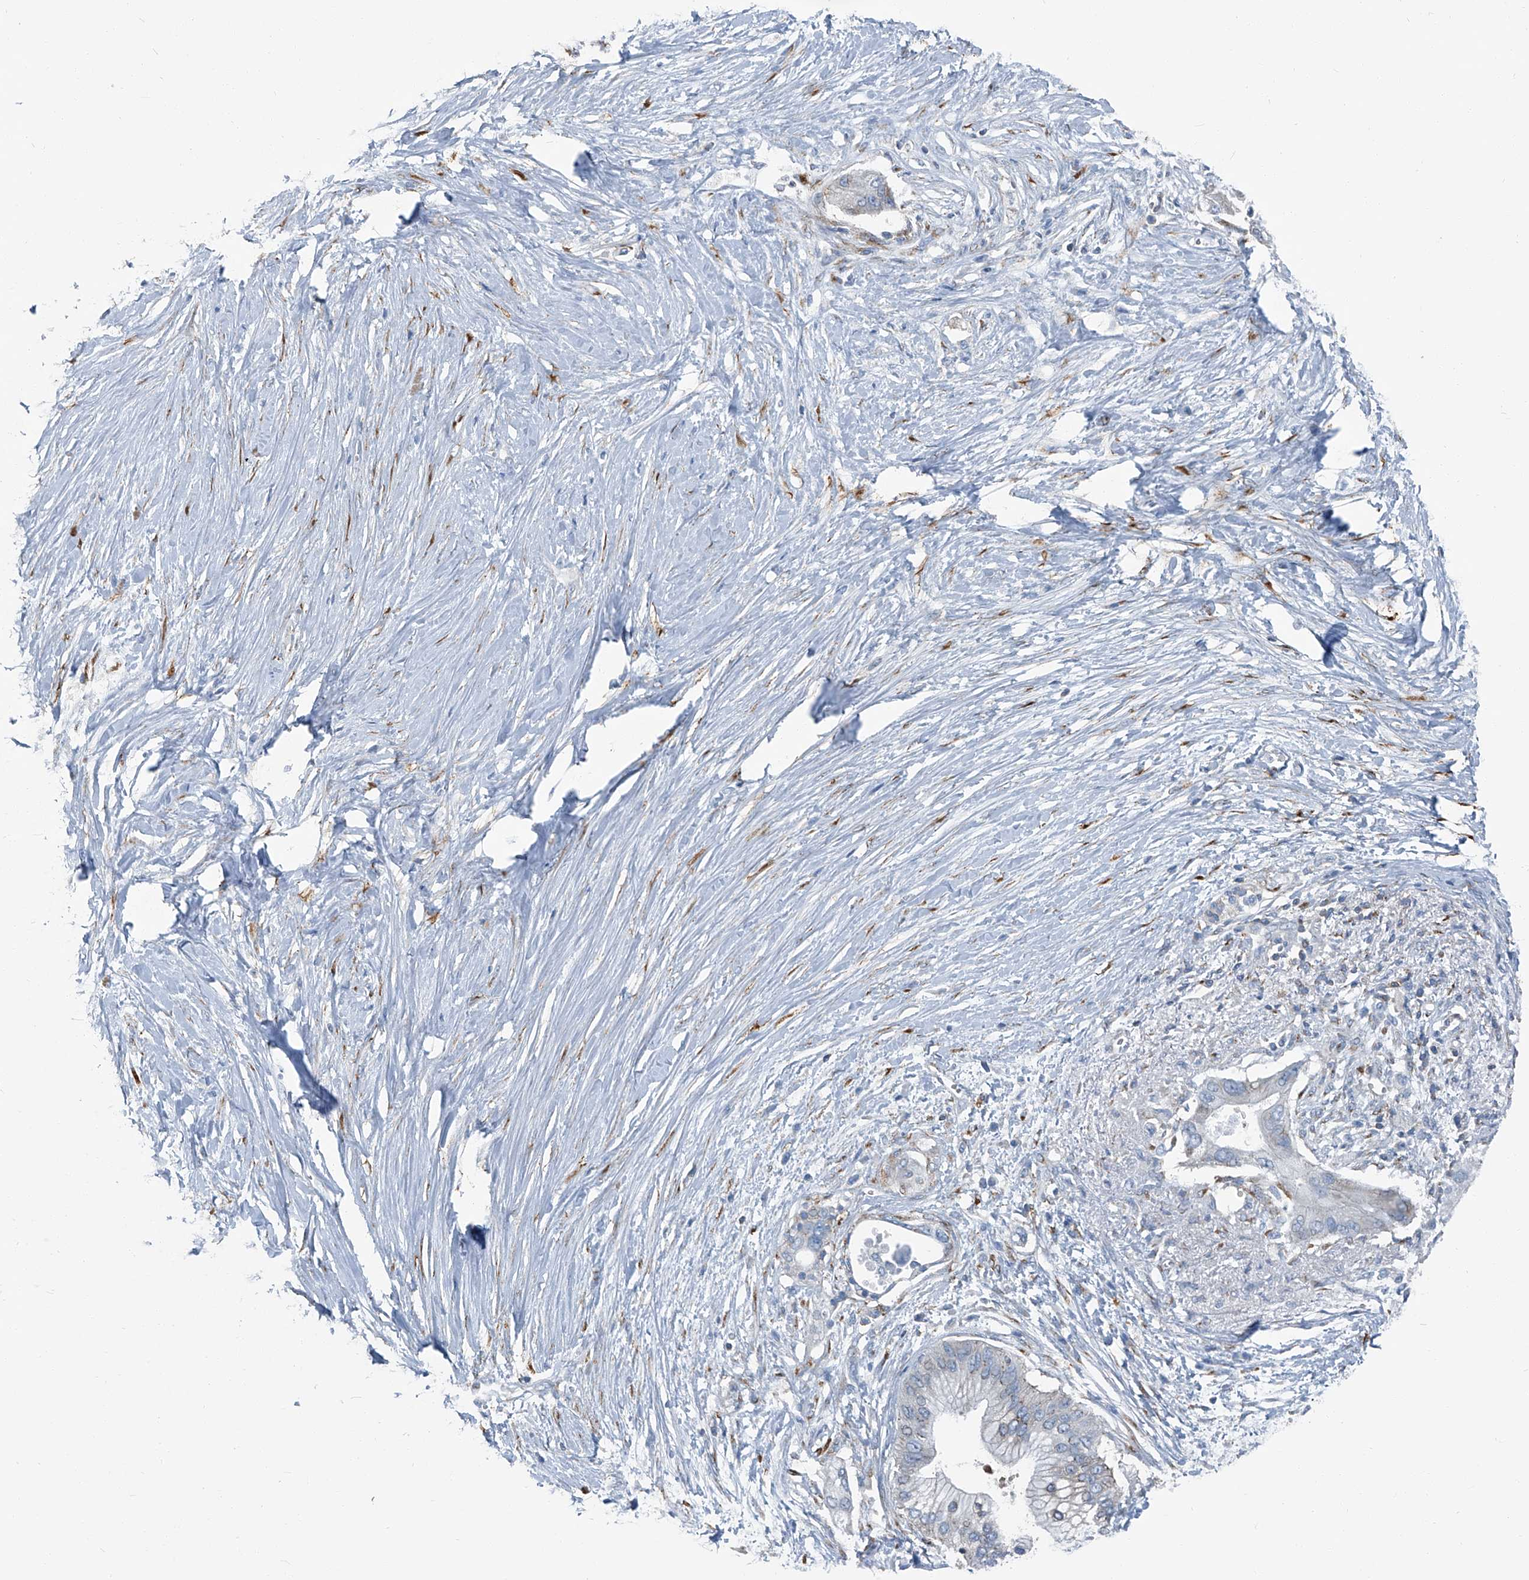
{"staining": {"intensity": "negative", "quantity": "none", "location": "none"}, "tissue": "pancreatic cancer", "cell_type": "Tumor cells", "image_type": "cancer", "snomed": [{"axis": "morphology", "description": "Normal tissue, NOS"}, {"axis": "morphology", "description": "Adenocarcinoma, NOS"}, {"axis": "topography", "description": "Pancreas"}, {"axis": "topography", "description": "Peripheral nerve tissue"}], "caption": "Pancreatic adenocarcinoma was stained to show a protein in brown. There is no significant staining in tumor cells.", "gene": "SEPTIN7", "patient": {"sex": "male", "age": 59}}